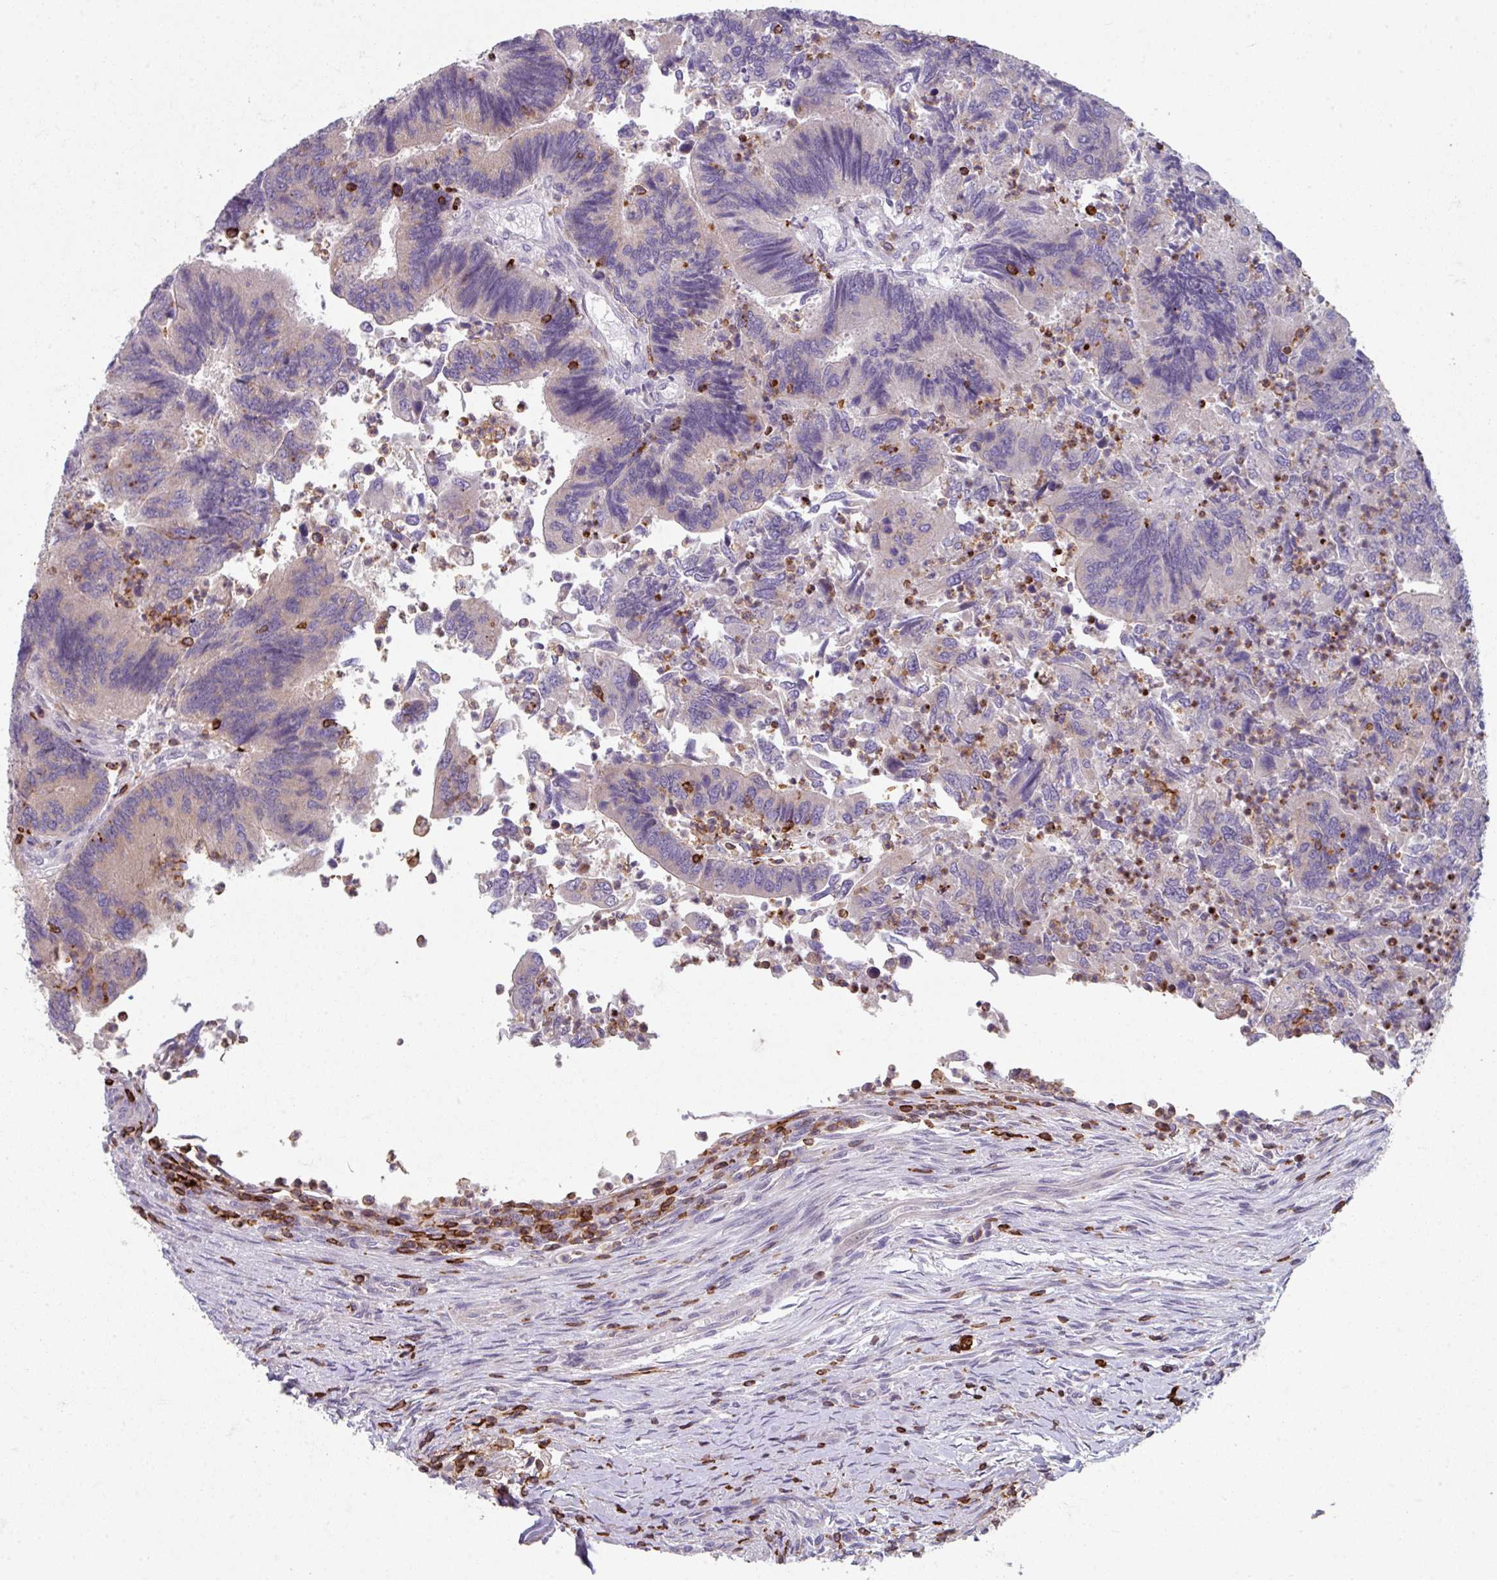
{"staining": {"intensity": "negative", "quantity": "none", "location": "none"}, "tissue": "colorectal cancer", "cell_type": "Tumor cells", "image_type": "cancer", "snomed": [{"axis": "morphology", "description": "Adenocarcinoma, NOS"}, {"axis": "topography", "description": "Colon"}], "caption": "Immunohistochemistry image of neoplastic tissue: colorectal cancer stained with DAB (3,3'-diaminobenzidine) demonstrates no significant protein staining in tumor cells.", "gene": "NEDD9", "patient": {"sex": "female", "age": 67}}